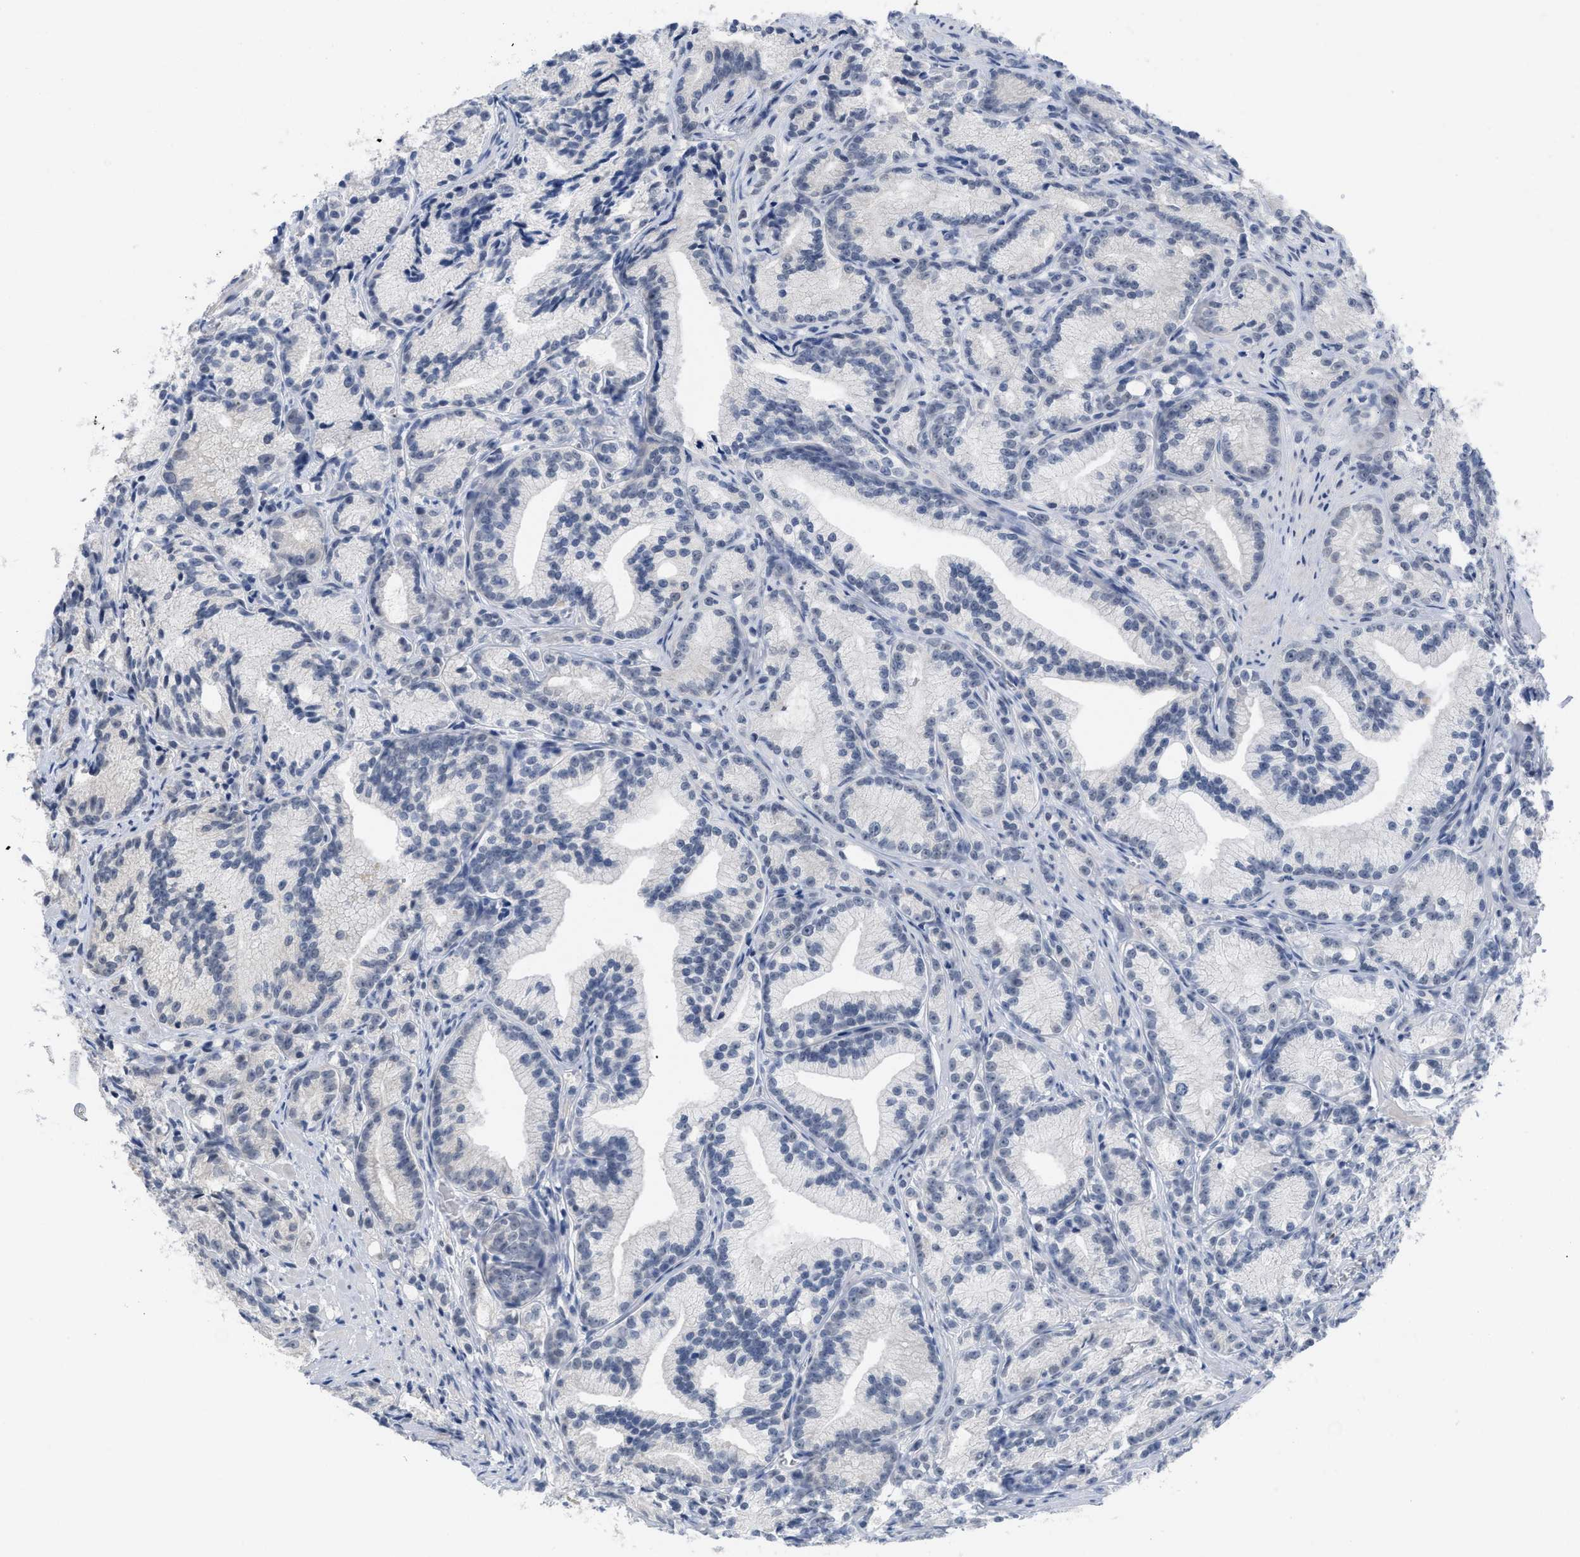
{"staining": {"intensity": "negative", "quantity": "none", "location": "none"}, "tissue": "prostate cancer", "cell_type": "Tumor cells", "image_type": "cancer", "snomed": [{"axis": "morphology", "description": "Adenocarcinoma, Low grade"}, {"axis": "topography", "description": "Prostate"}], "caption": "Image shows no significant protein positivity in tumor cells of prostate low-grade adenocarcinoma. (DAB immunohistochemistry, high magnification).", "gene": "GGNBP2", "patient": {"sex": "male", "age": 89}}